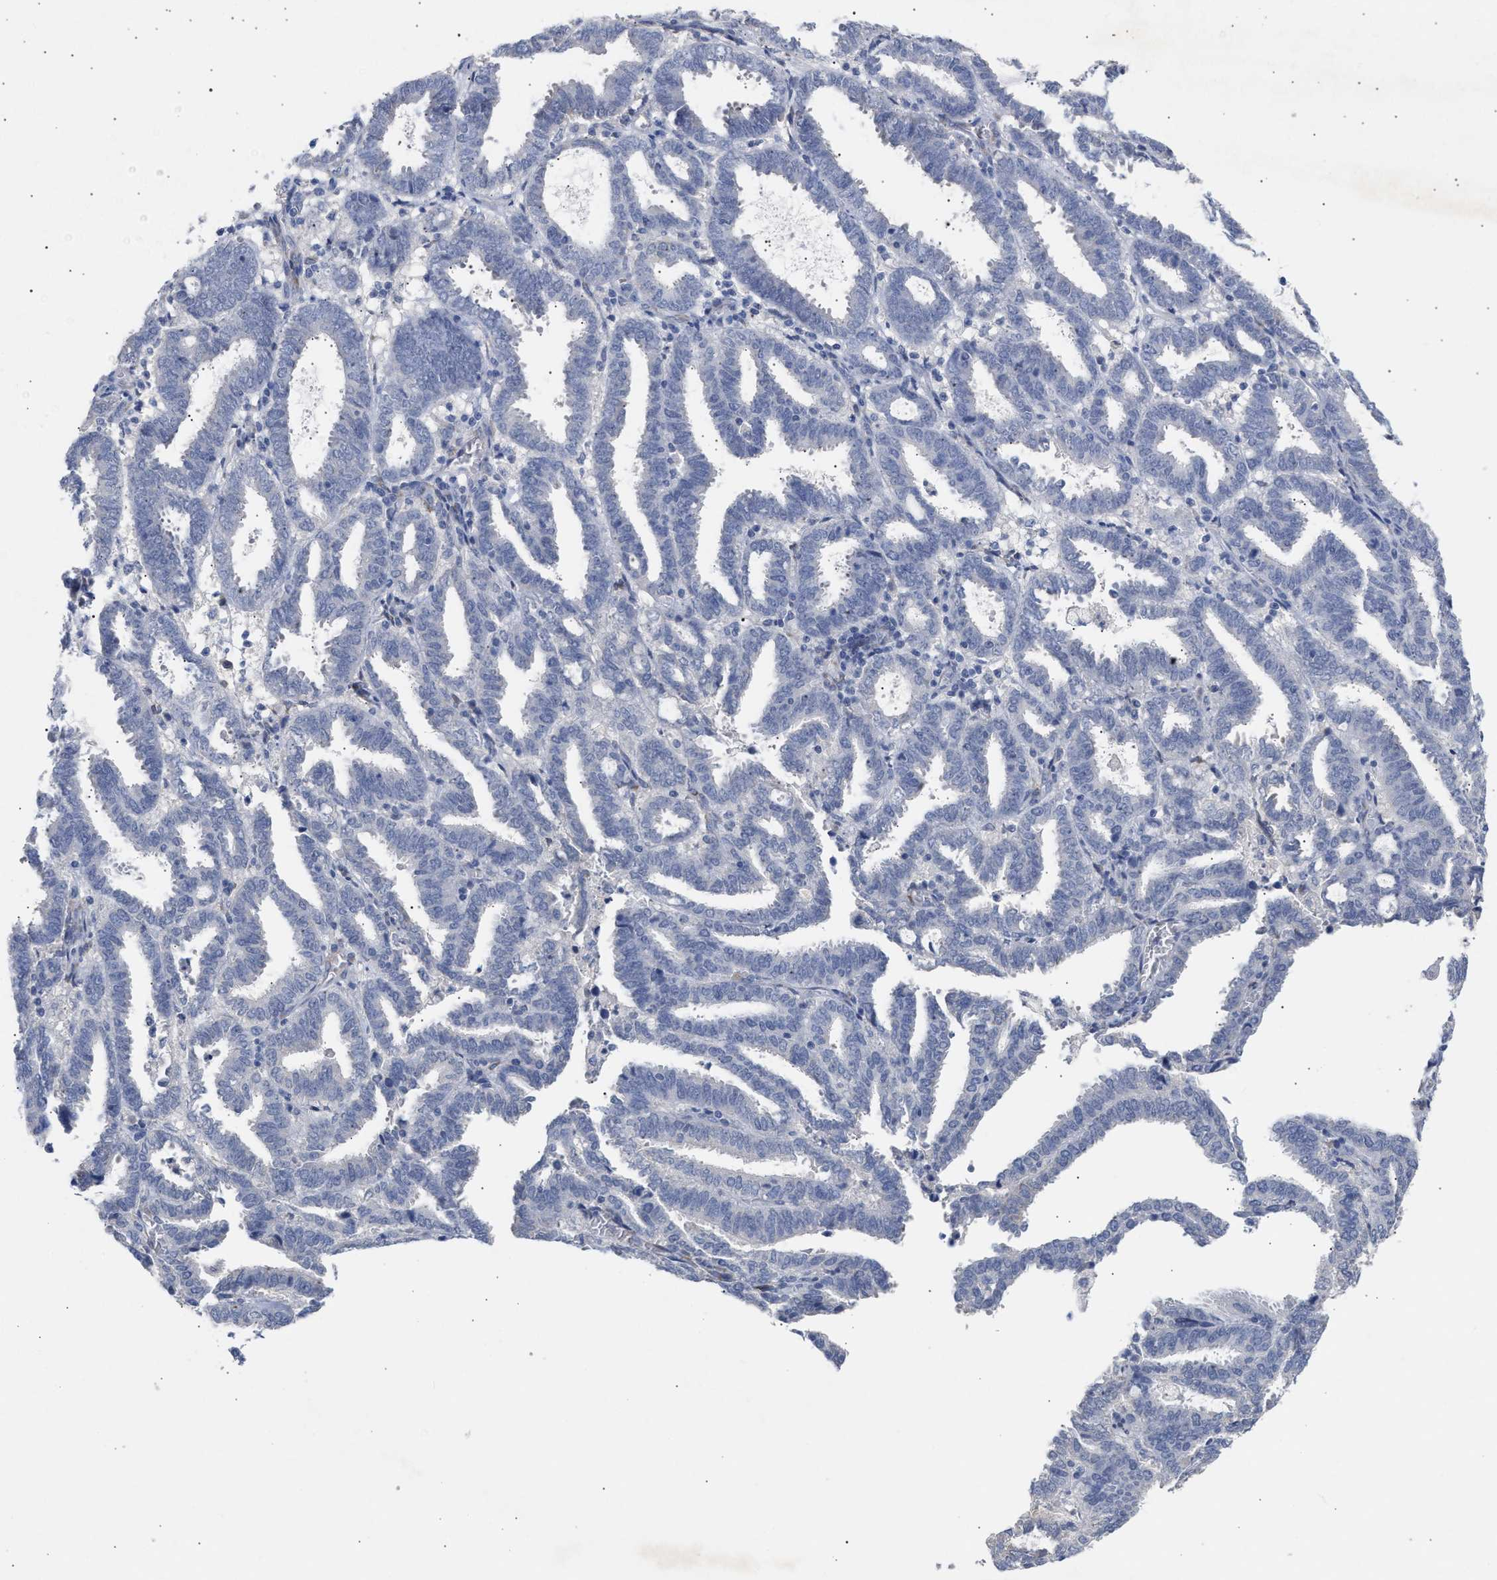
{"staining": {"intensity": "negative", "quantity": "none", "location": "none"}, "tissue": "endometrial cancer", "cell_type": "Tumor cells", "image_type": "cancer", "snomed": [{"axis": "morphology", "description": "Adenocarcinoma, NOS"}, {"axis": "topography", "description": "Uterus"}], "caption": "A high-resolution image shows immunohistochemistry staining of endometrial cancer (adenocarcinoma), which reveals no significant expression in tumor cells. (DAB immunohistochemistry visualized using brightfield microscopy, high magnification).", "gene": "SELENOM", "patient": {"sex": "female", "age": 83}}